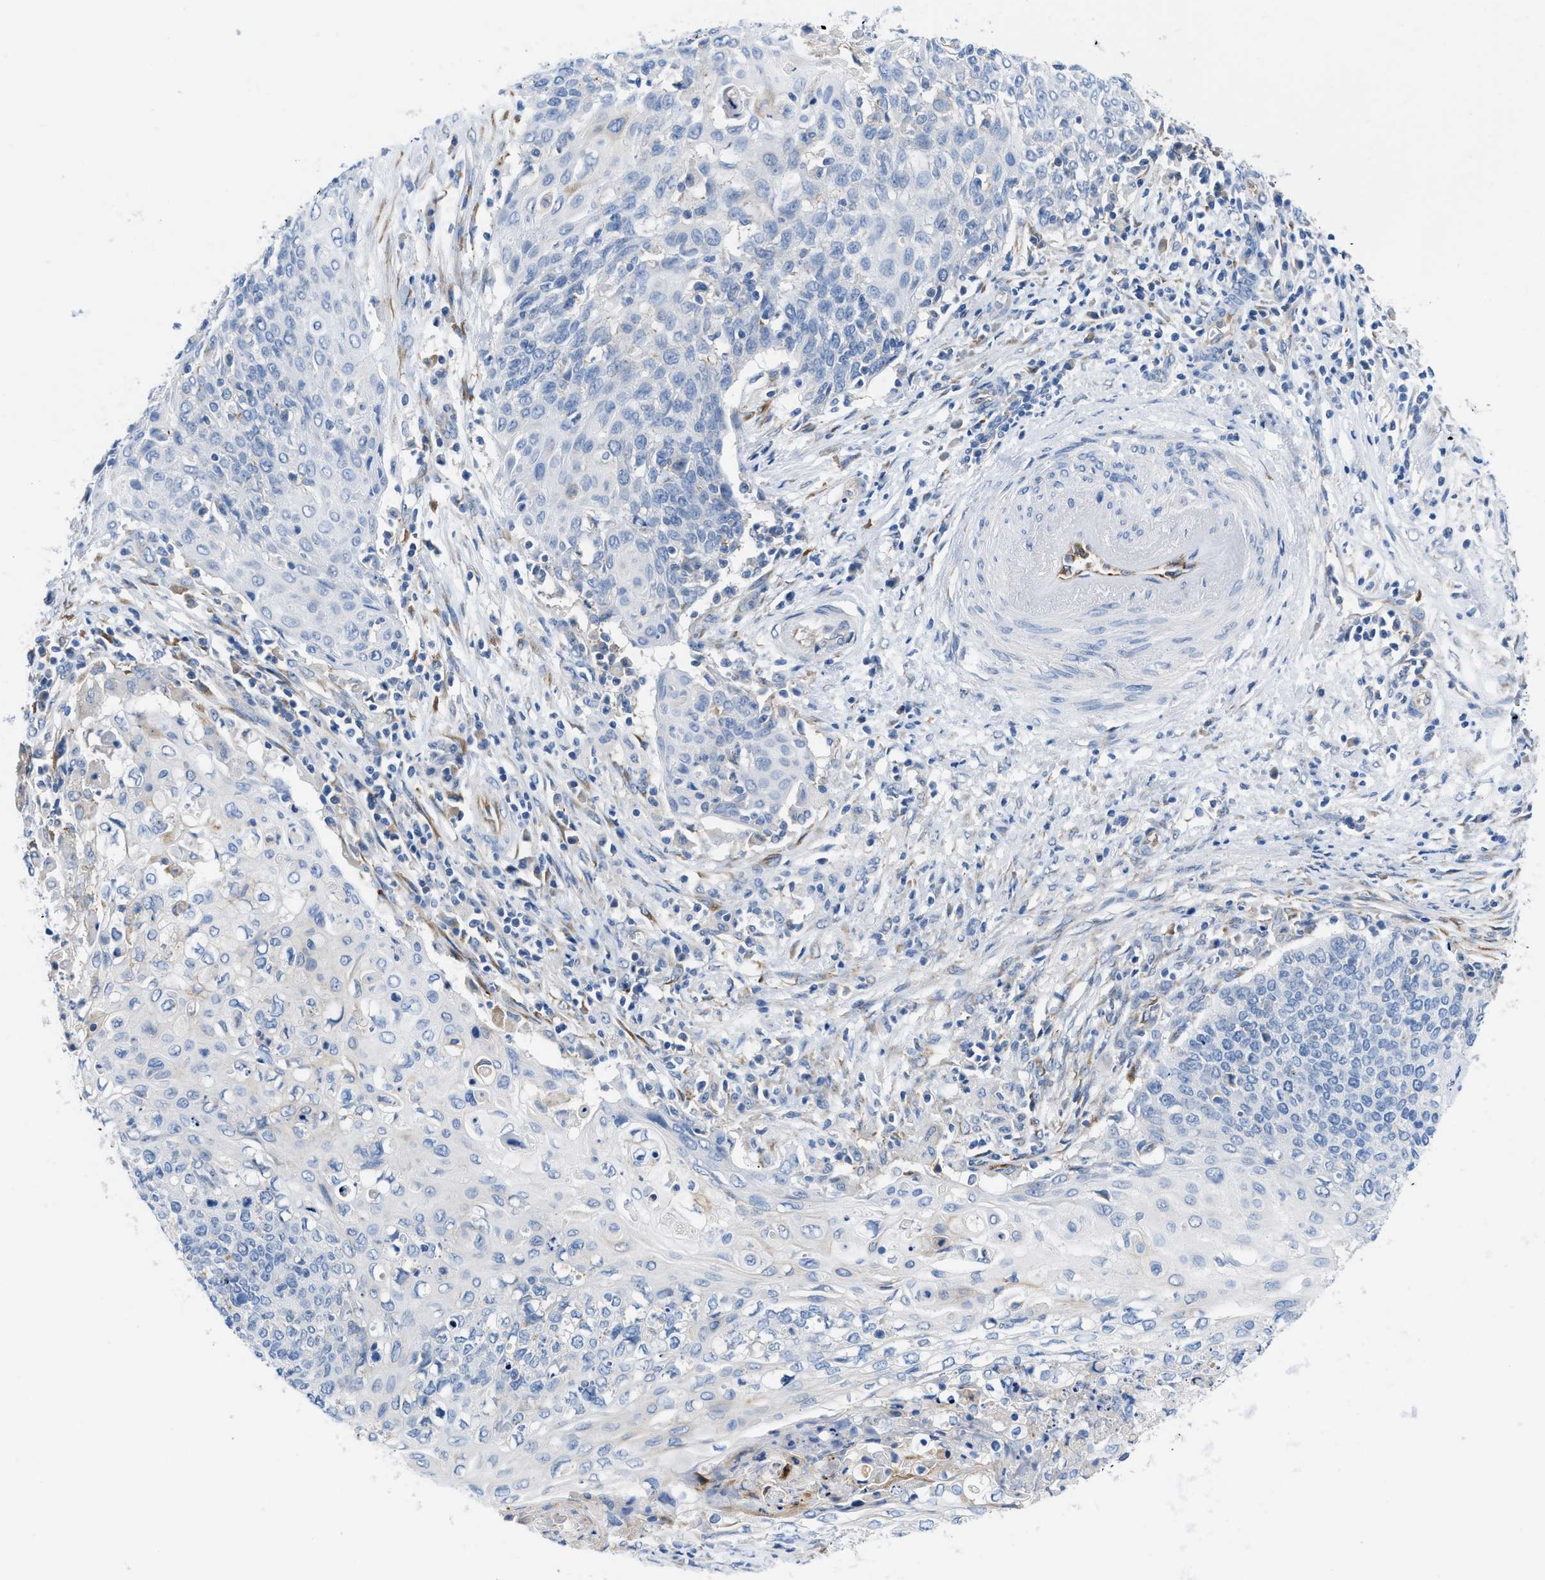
{"staining": {"intensity": "negative", "quantity": "none", "location": "none"}, "tissue": "cervical cancer", "cell_type": "Tumor cells", "image_type": "cancer", "snomed": [{"axis": "morphology", "description": "Squamous cell carcinoma, NOS"}, {"axis": "topography", "description": "Cervix"}], "caption": "There is no significant staining in tumor cells of cervical cancer.", "gene": "BNC2", "patient": {"sex": "female", "age": 39}}